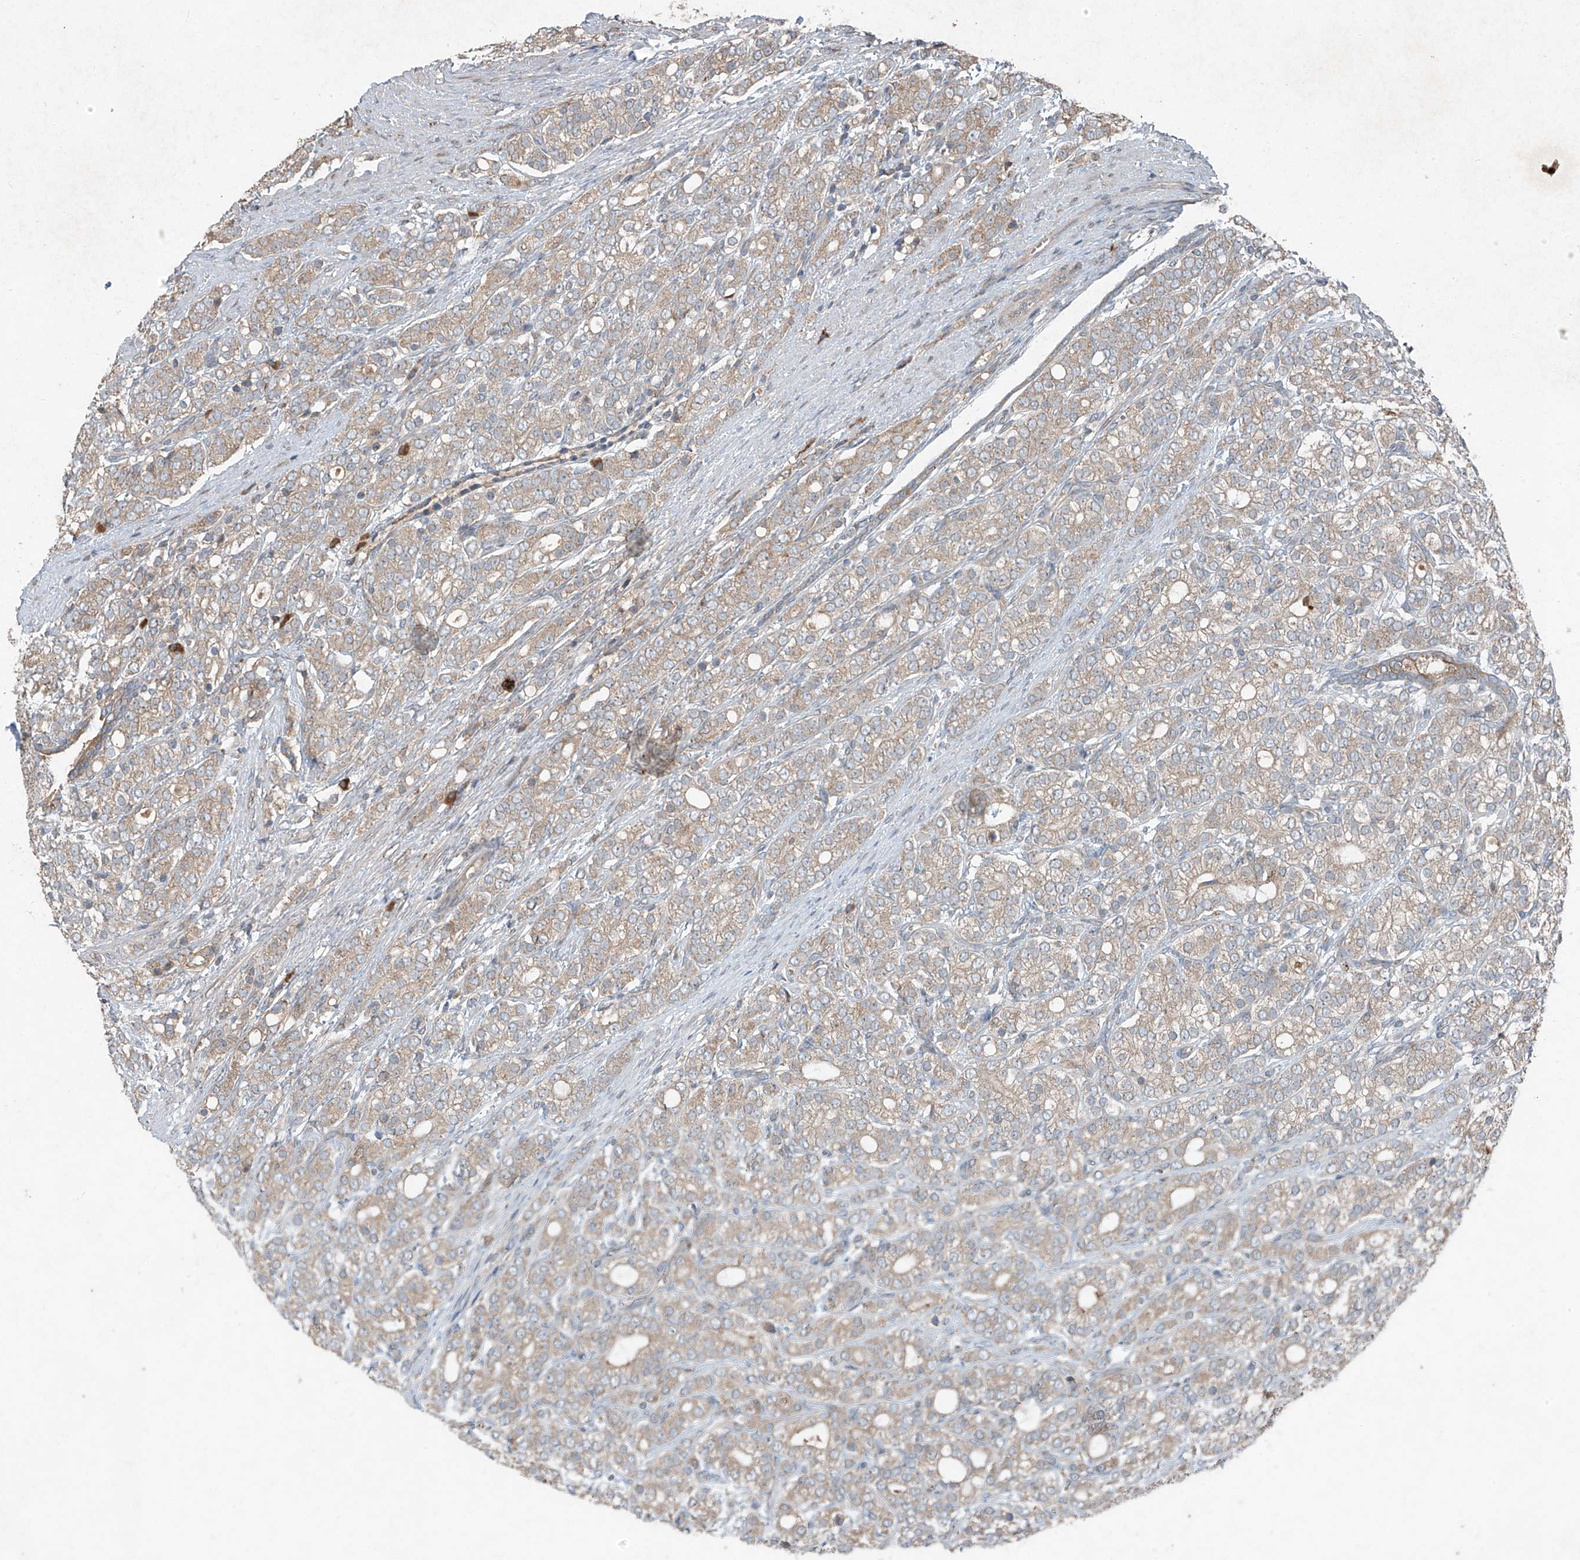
{"staining": {"intensity": "weak", "quantity": ">75%", "location": "cytoplasmic/membranous"}, "tissue": "prostate cancer", "cell_type": "Tumor cells", "image_type": "cancer", "snomed": [{"axis": "morphology", "description": "Adenocarcinoma, High grade"}, {"axis": "topography", "description": "Prostate"}], "caption": "Immunohistochemistry (IHC) image of human prostate cancer (high-grade adenocarcinoma) stained for a protein (brown), which shows low levels of weak cytoplasmic/membranous expression in approximately >75% of tumor cells.", "gene": "FOXRED2", "patient": {"sex": "male", "age": 57}}